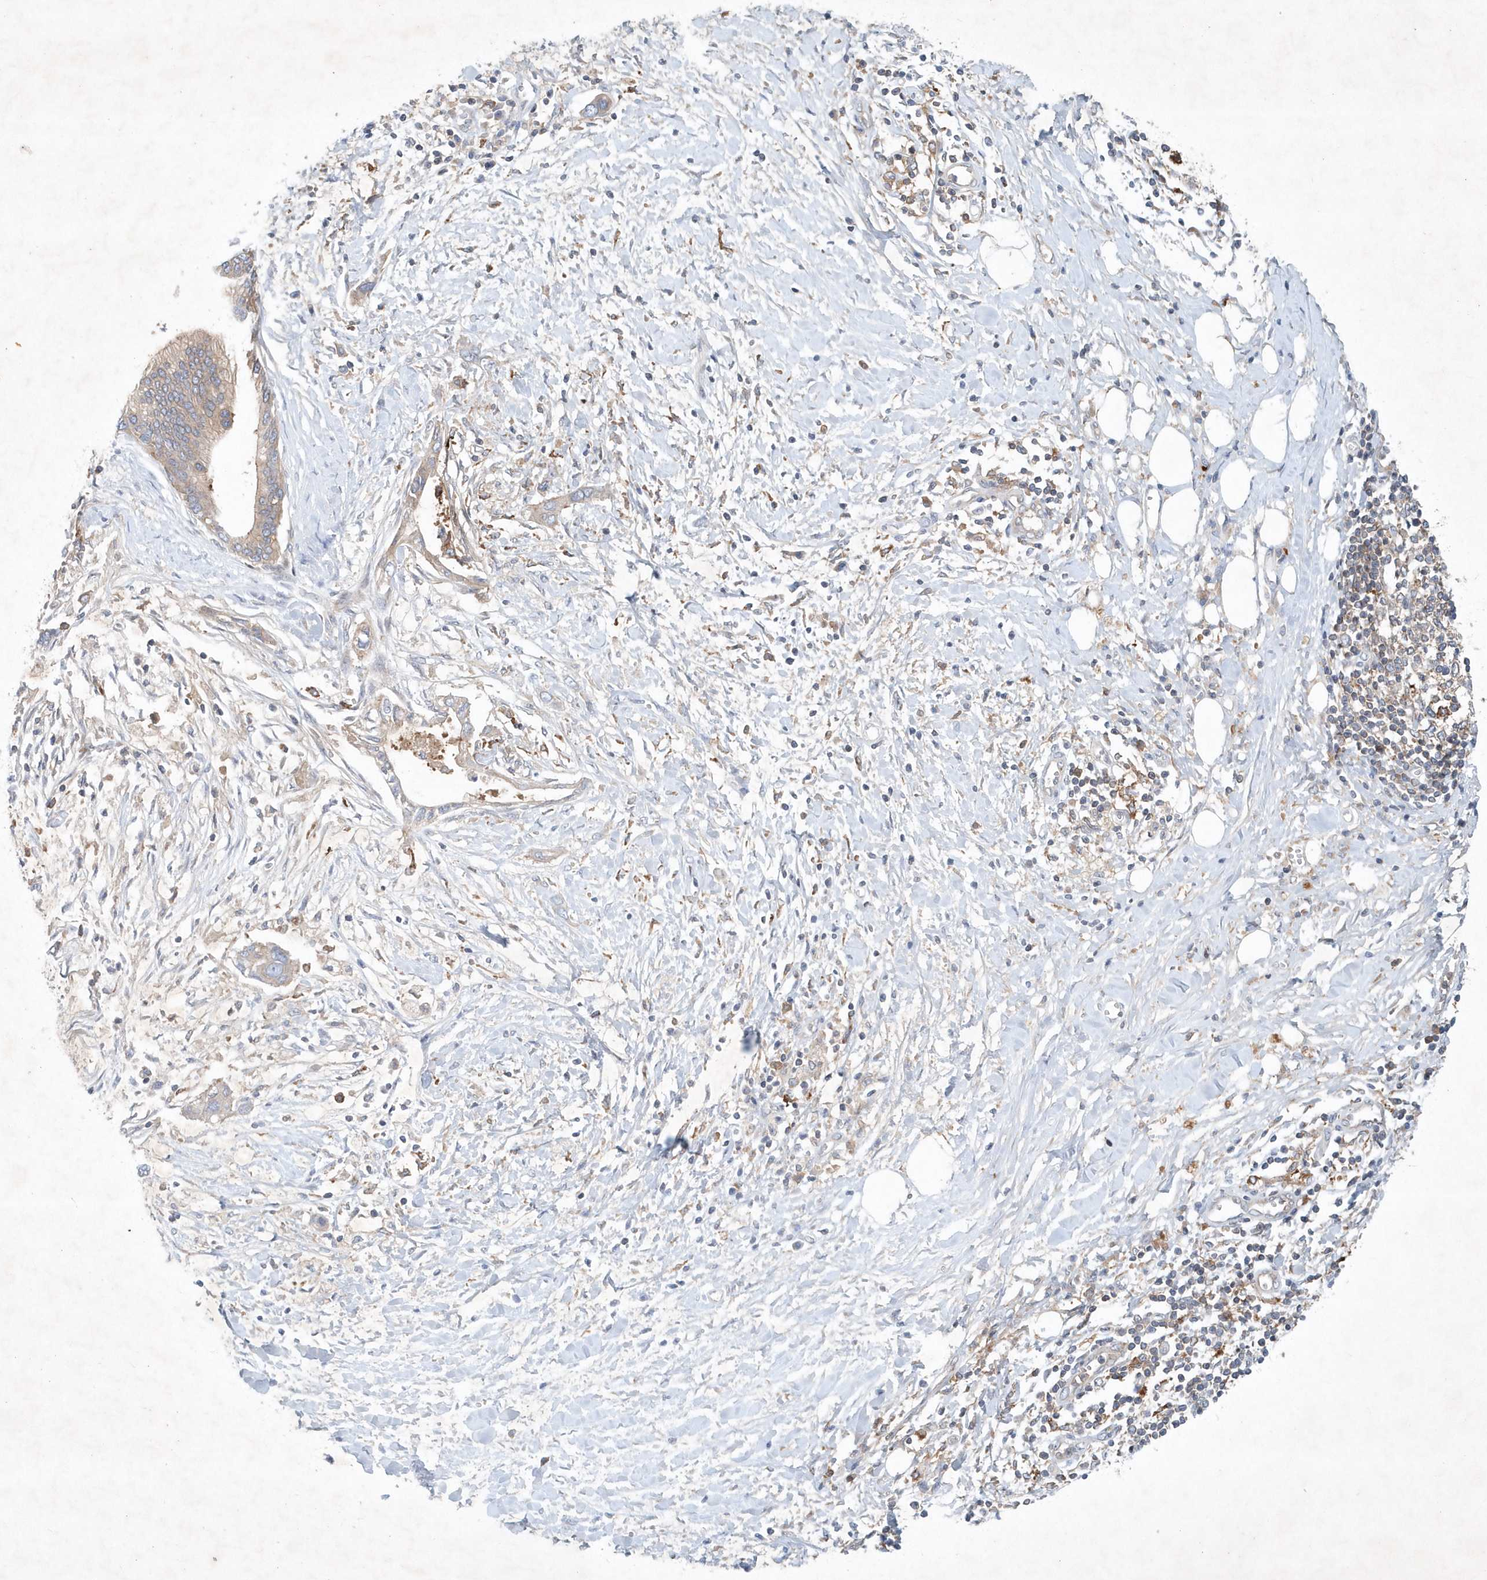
{"staining": {"intensity": "moderate", "quantity": "25%-75%", "location": "cytoplasmic/membranous"}, "tissue": "pancreatic cancer", "cell_type": "Tumor cells", "image_type": "cancer", "snomed": [{"axis": "morphology", "description": "Normal tissue, NOS"}, {"axis": "morphology", "description": "Adenocarcinoma, NOS"}, {"axis": "topography", "description": "Pancreas"}, {"axis": "topography", "description": "Peripheral nerve tissue"}], "caption": "Adenocarcinoma (pancreatic) was stained to show a protein in brown. There is medium levels of moderate cytoplasmic/membranous expression in approximately 25%-75% of tumor cells. Nuclei are stained in blue.", "gene": "P2RY10", "patient": {"sex": "male", "age": 59}}